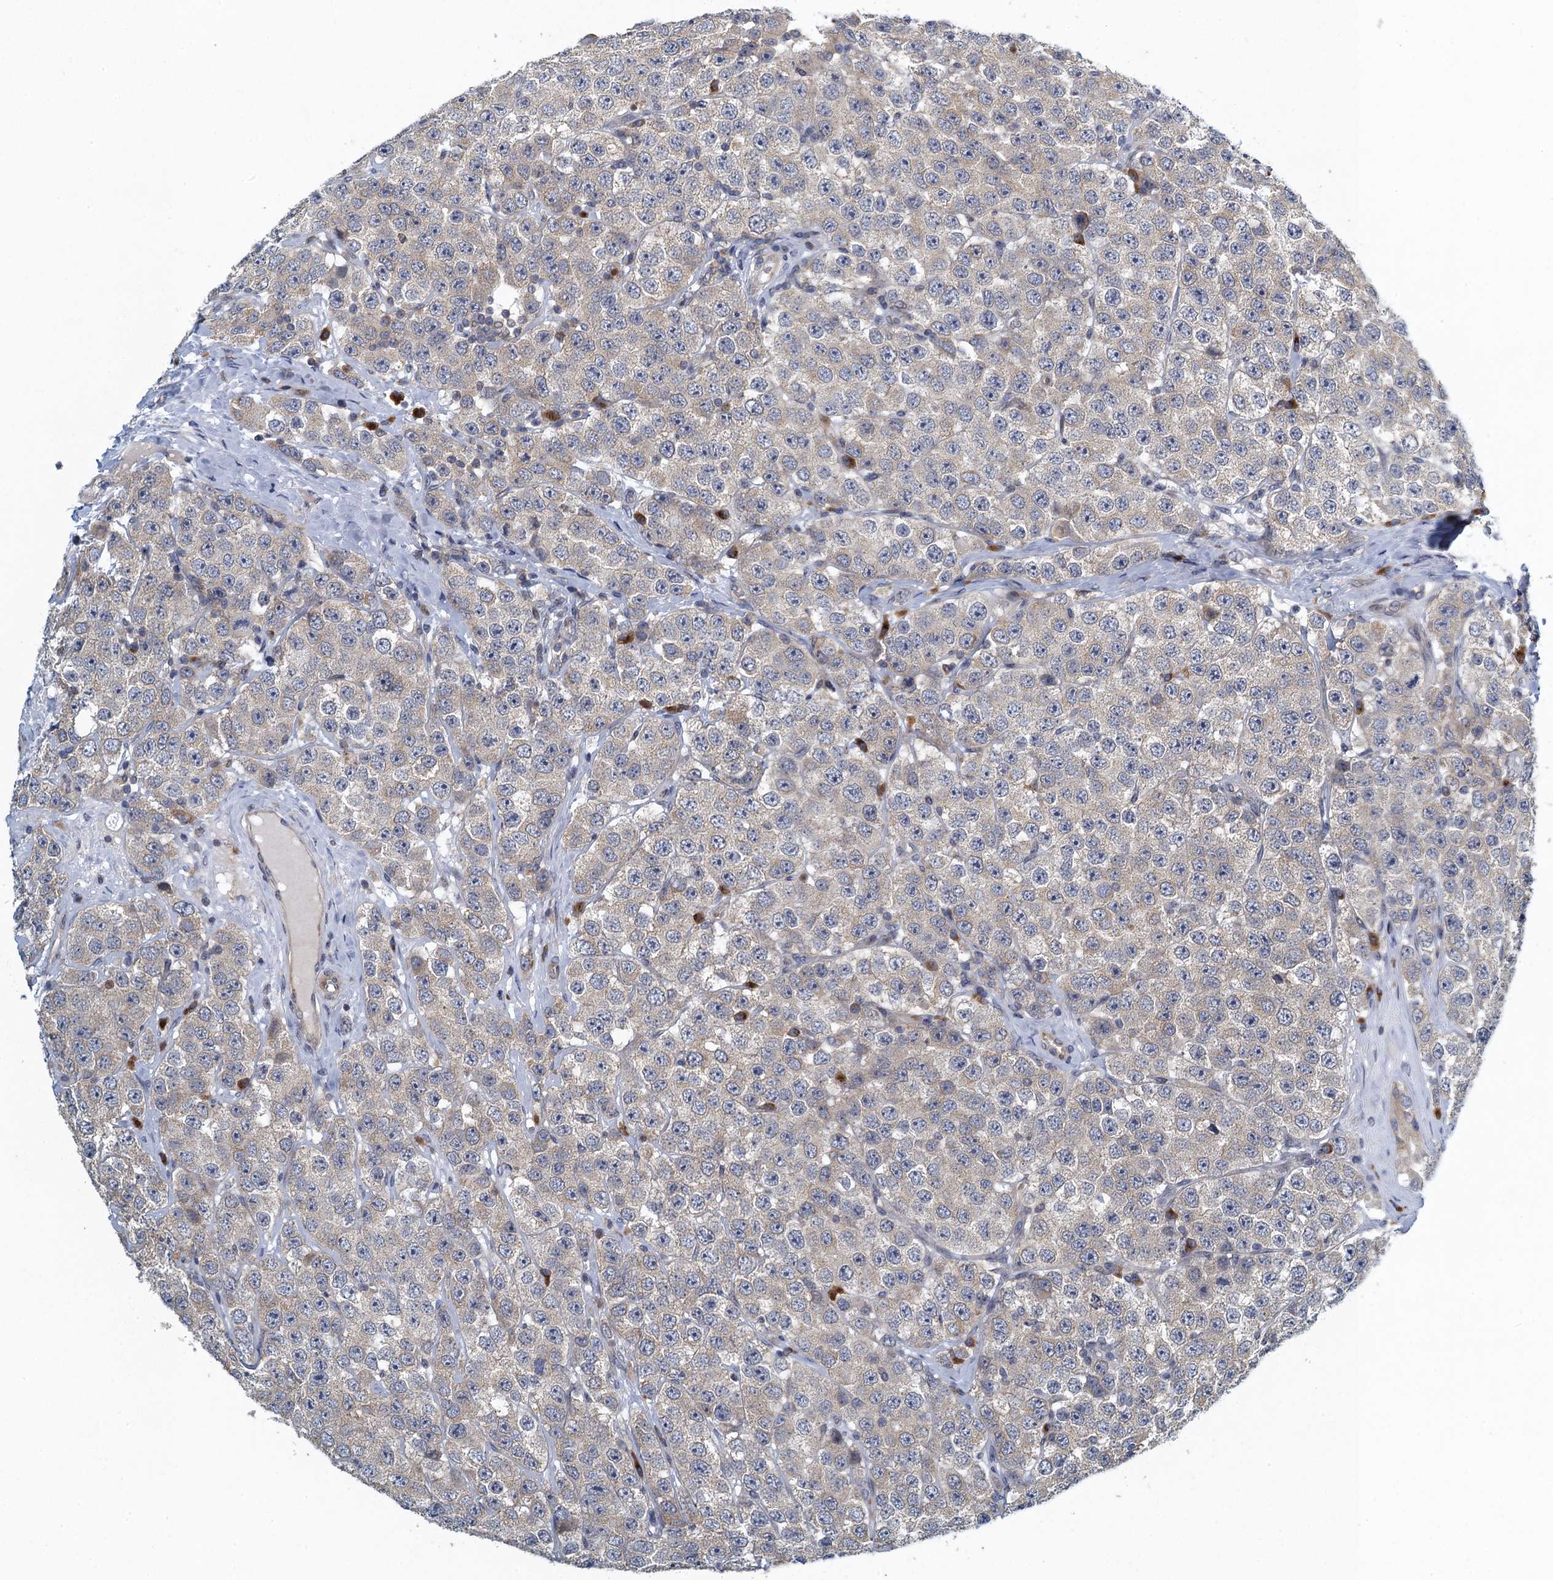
{"staining": {"intensity": "negative", "quantity": "none", "location": "none"}, "tissue": "testis cancer", "cell_type": "Tumor cells", "image_type": "cancer", "snomed": [{"axis": "morphology", "description": "Seminoma, NOS"}, {"axis": "topography", "description": "Testis"}], "caption": "Immunohistochemistry image of neoplastic tissue: human testis cancer stained with DAB exhibits no significant protein expression in tumor cells.", "gene": "ALG2", "patient": {"sex": "male", "age": 28}}